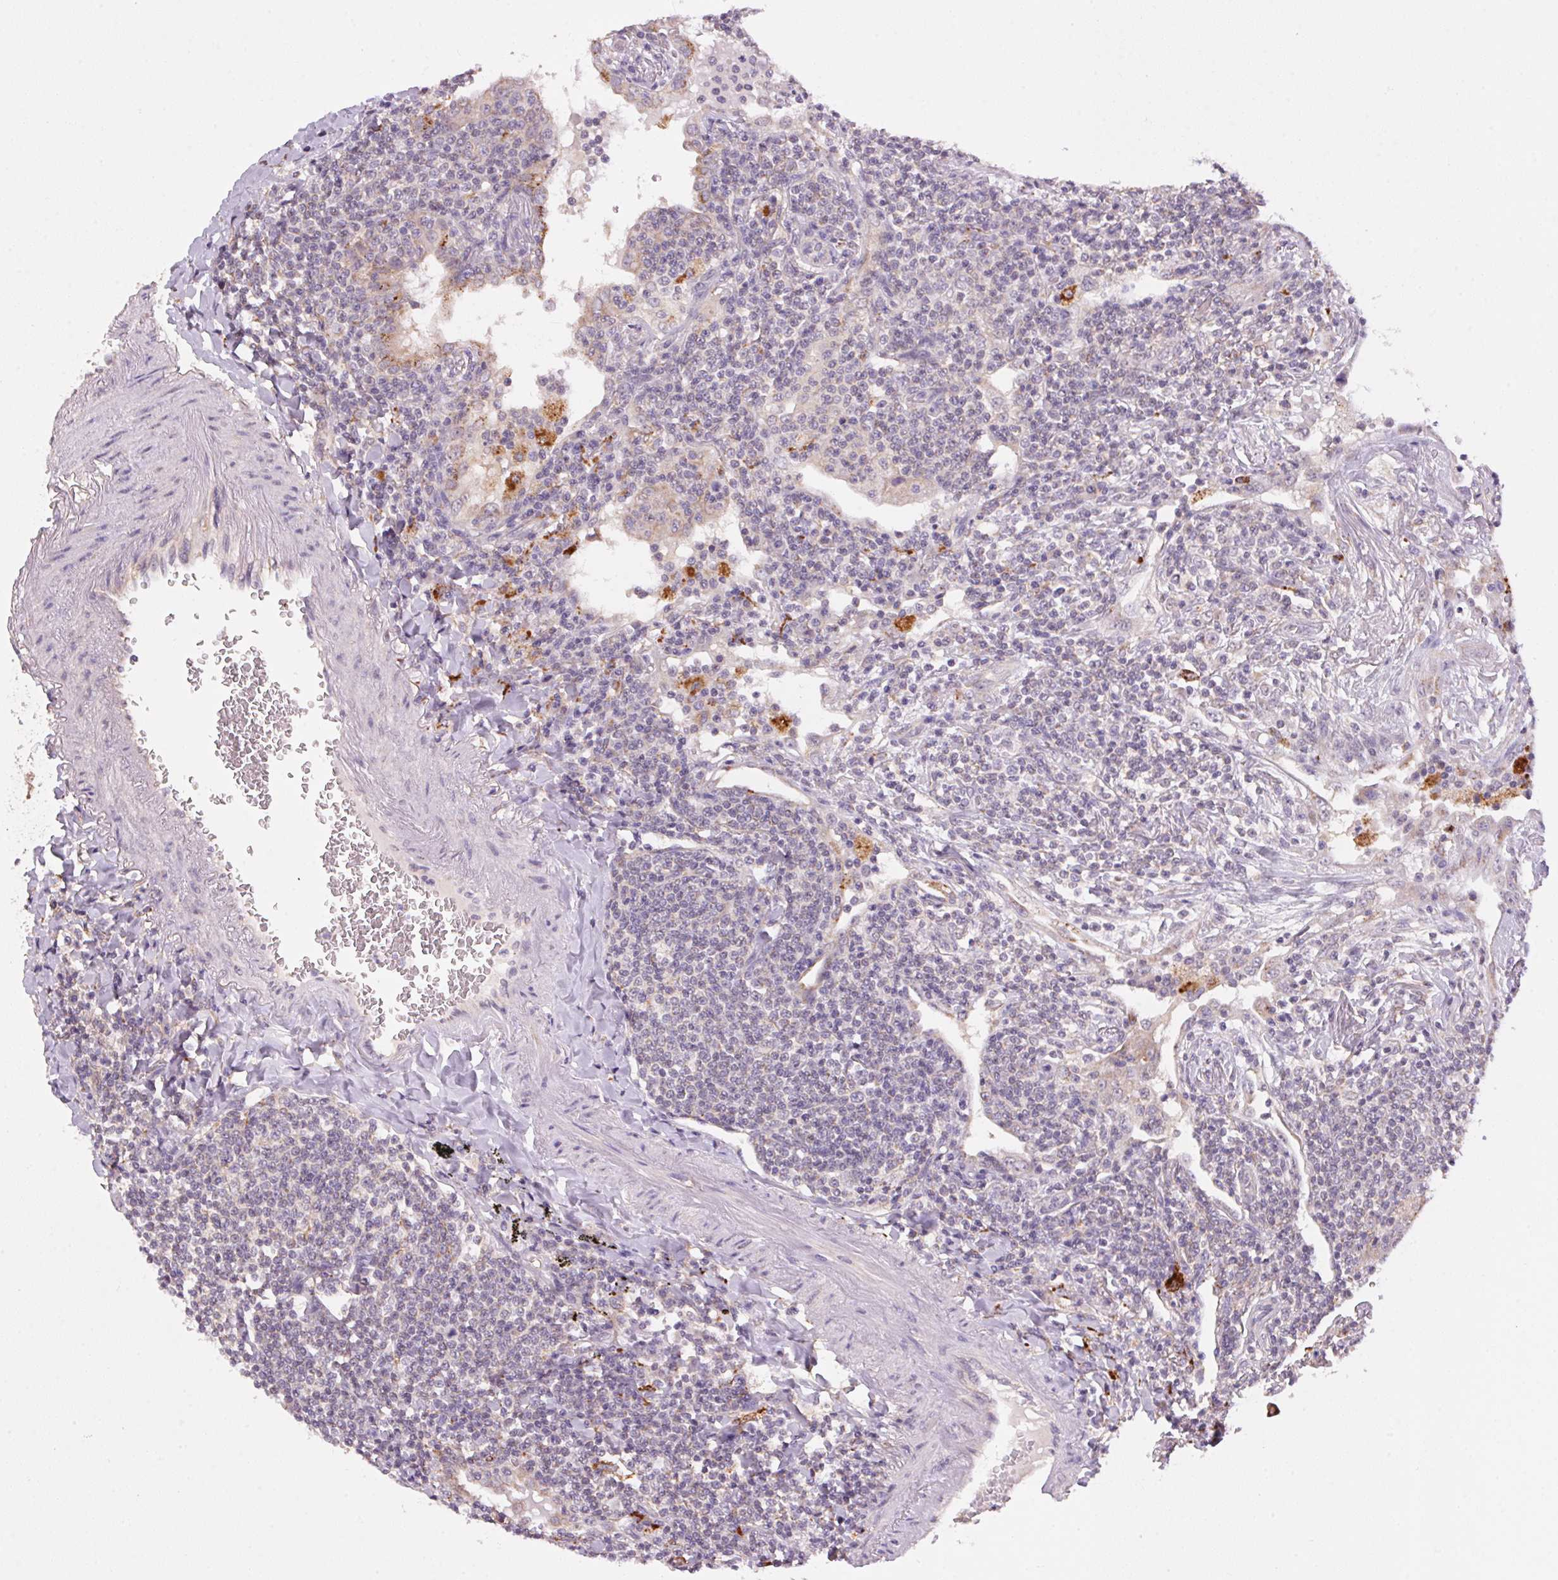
{"staining": {"intensity": "negative", "quantity": "none", "location": "none"}, "tissue": "lymphoma", "cell_type": "Tumor cells", "image_type": "cancer", "snomed": [{"axis": "morphology", "description": "Malignant lymphoma, non-Hodgkin's type, Low grade"}, {"axis": "topography", "description": "Lung"}], "caption": "Immunohistochemistry of human lymphoma shows no positivity in tumor cells.", "gene": "ADH5", "patient": {"sex": "female", "age": 71}}